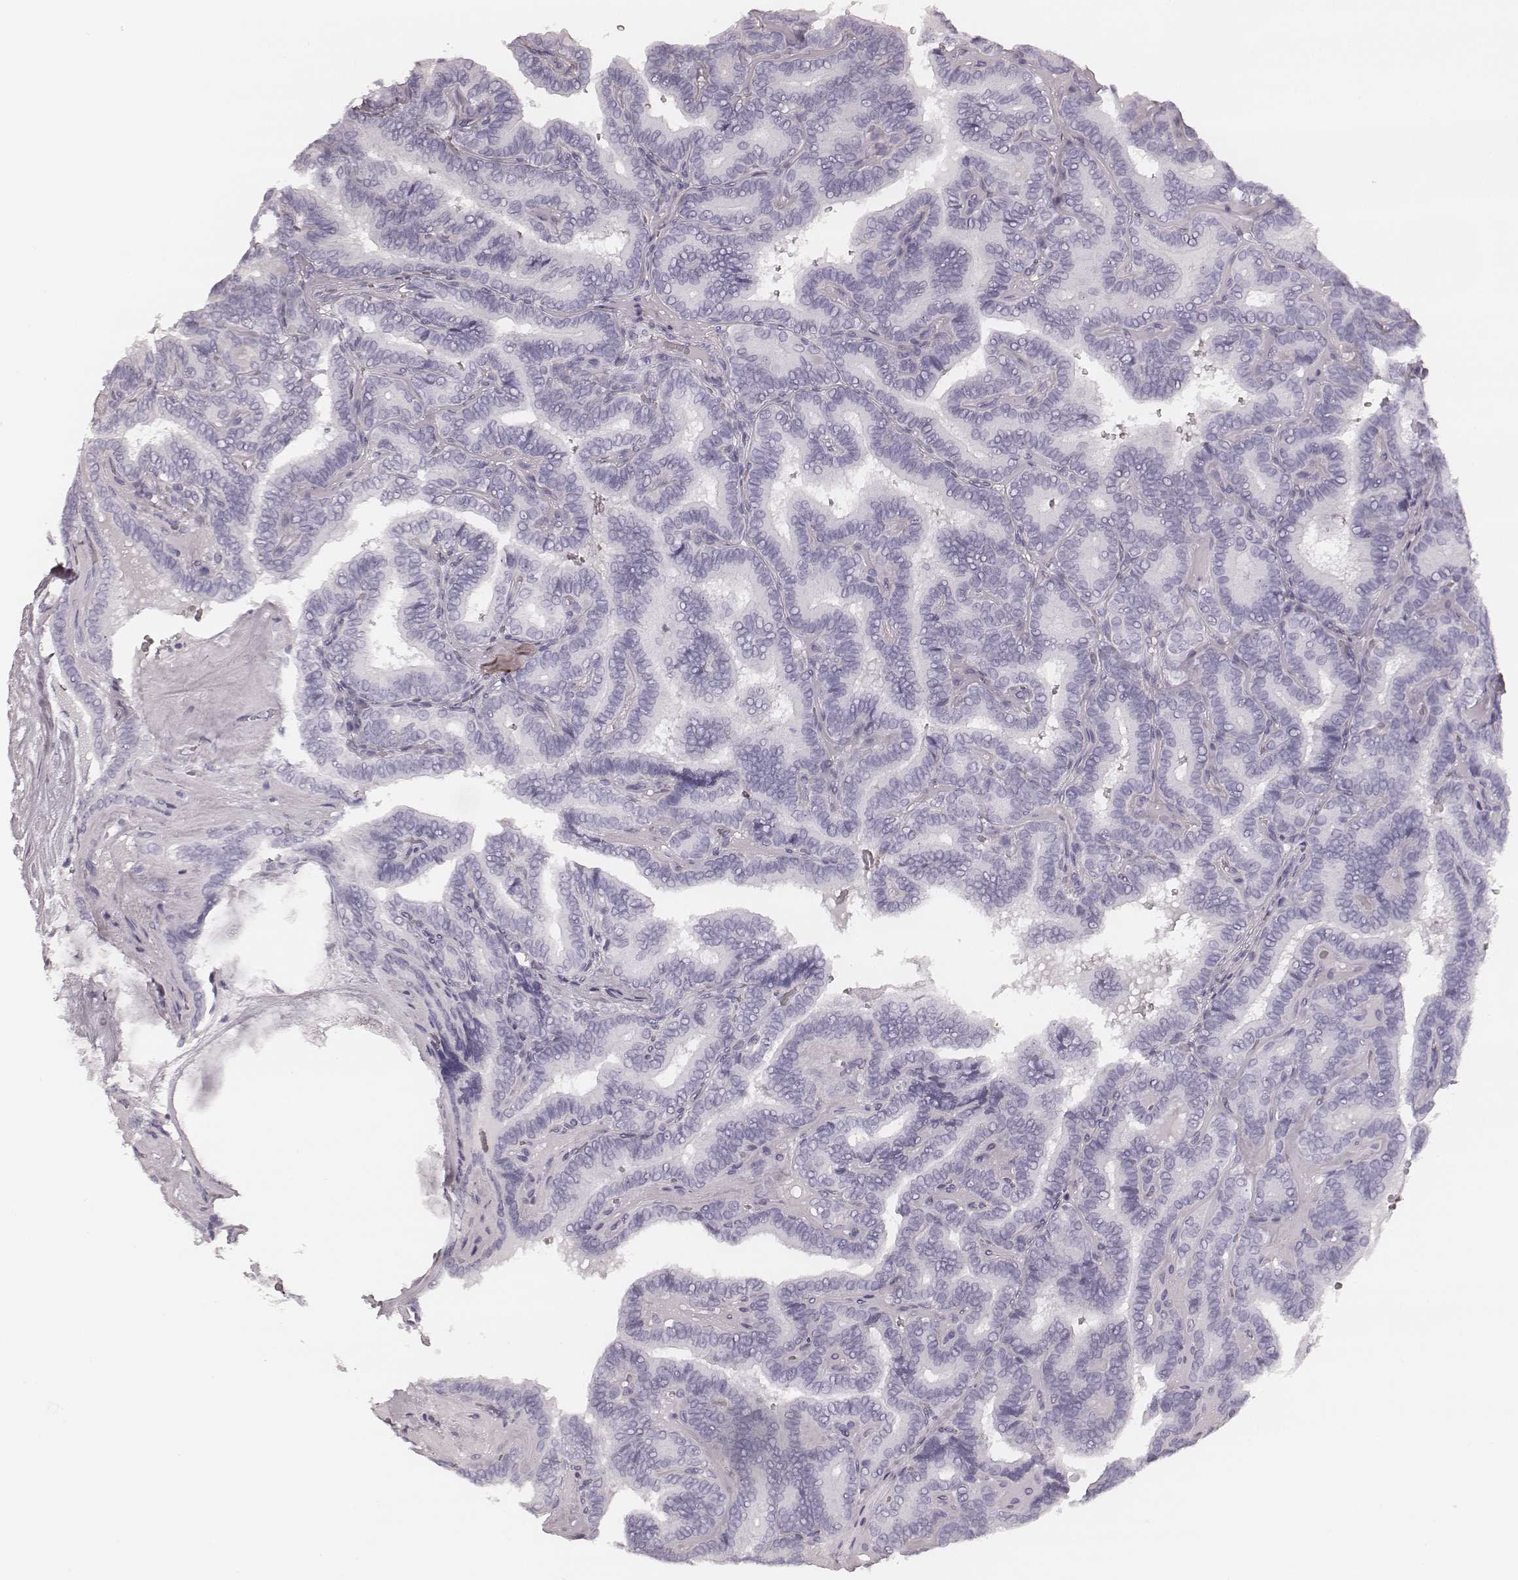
{"staining": {"intensity": "negative", "quantity": "none", "location": "none"}, "tissue": "thyroid cancer", "cell_type": "Tumor cells", "image_type": "cancer", "snomed": [{"axis": "morphology", "description": "Papillary adenocarcinoma, NOS"}, {"axis": "topography", "description": "Thyroid gland"}], "caption": "A high-resolution photomicrograph shows immunohistochemistry (IHC) staining of papillary adenocarcinoma (thyroid), which shows no significant staining in tumor cells.", "gene": "MSX1", "patient": {"sex": "female", "age": 21}}